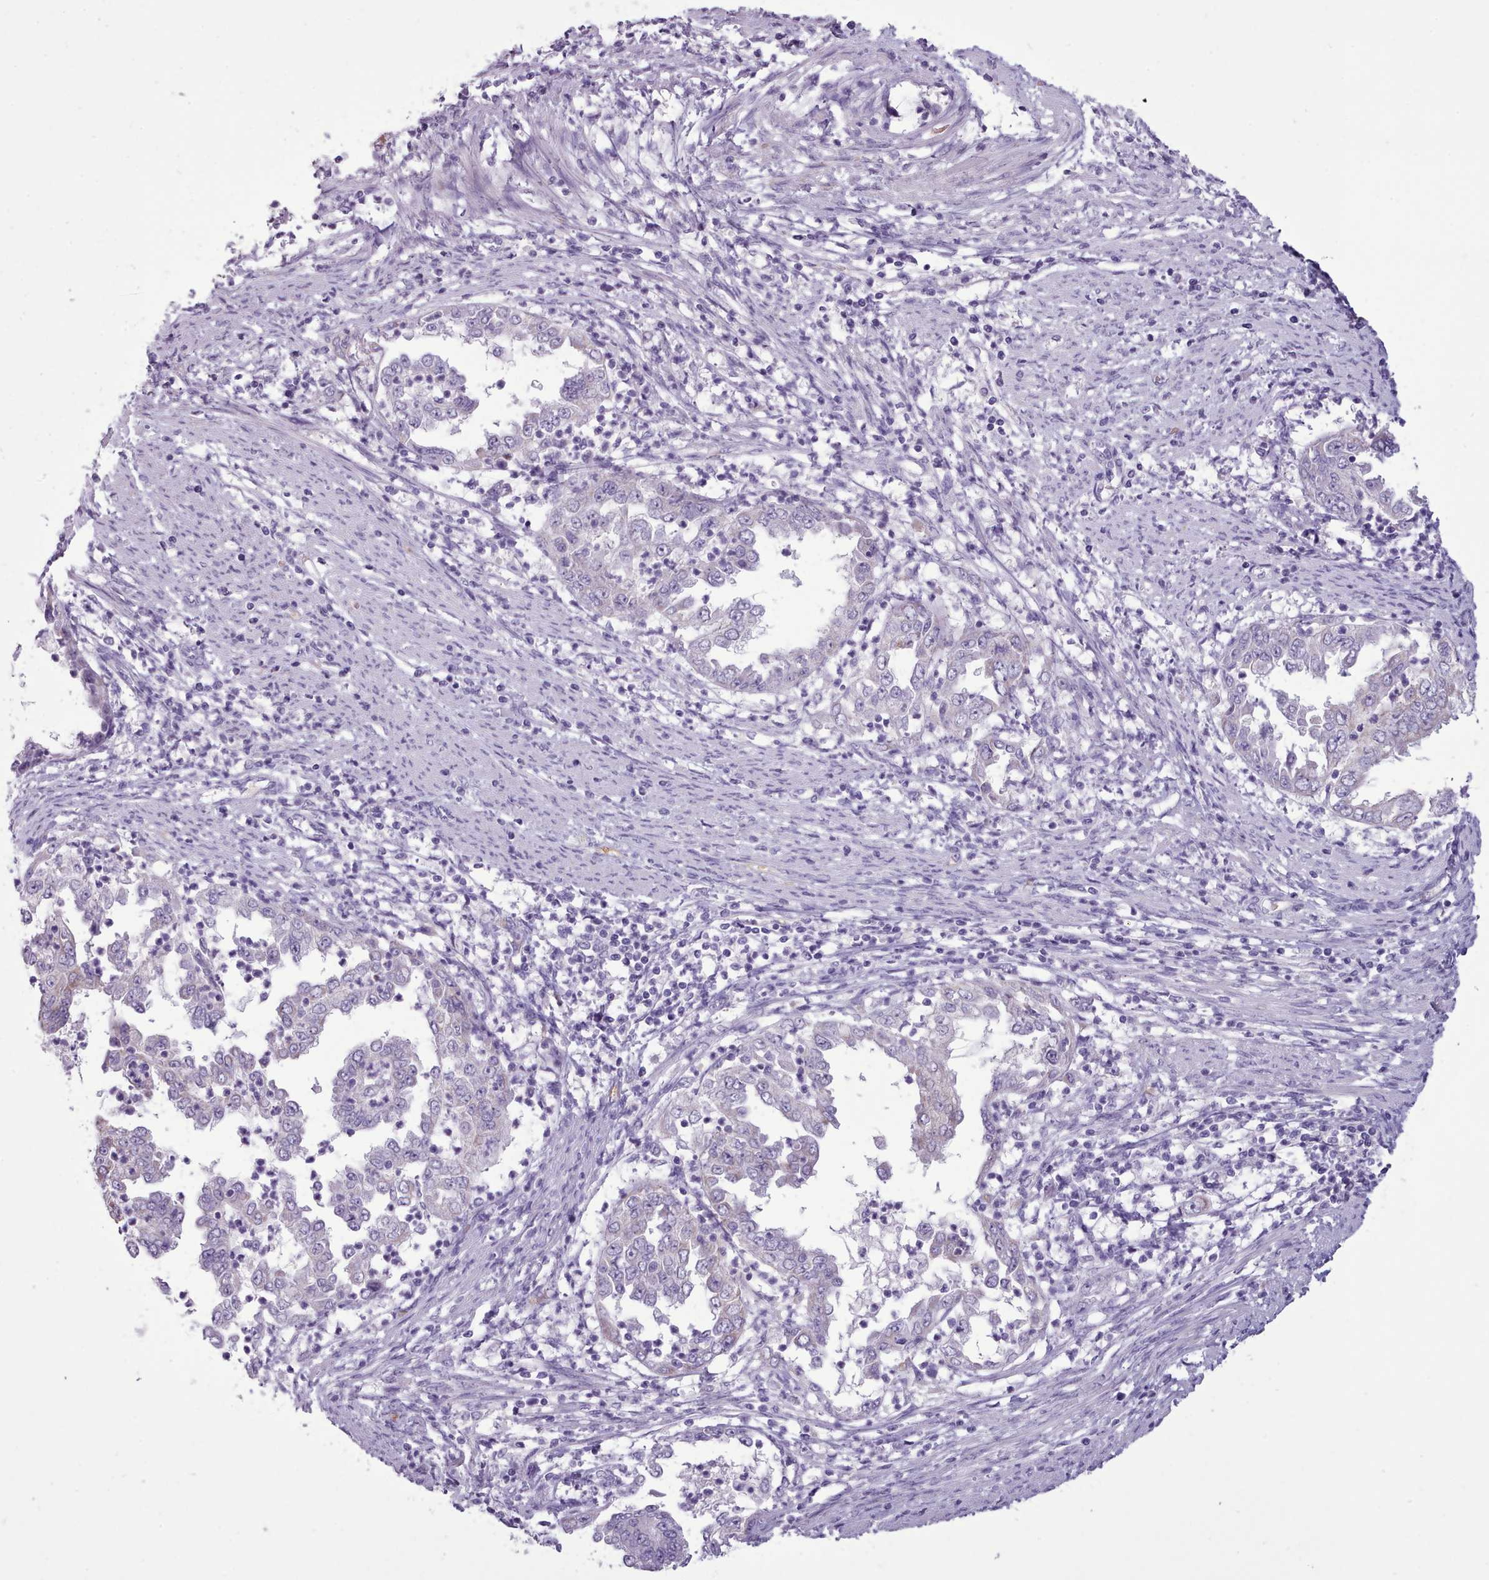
{"staining": {"intensity": "weak", "quantity": "<25%", "location": "cytoplasmic/membranous"}, "tissue": "endometrial cancer", "cell_type": "Tumor cells", "image_type": "cancer", "snomed": [{"axis": "morphology", "description": "Adenocarcinoma, NOS"}, {"axis": "topography", "description": "Endometrium"}], "caption": "IHC histopathology image of endometrial cancer stained for a protein (brown), which displays no staining in tumor cells.", "gene": "AK4", "patient": {"sex": "female", "age": 85}}